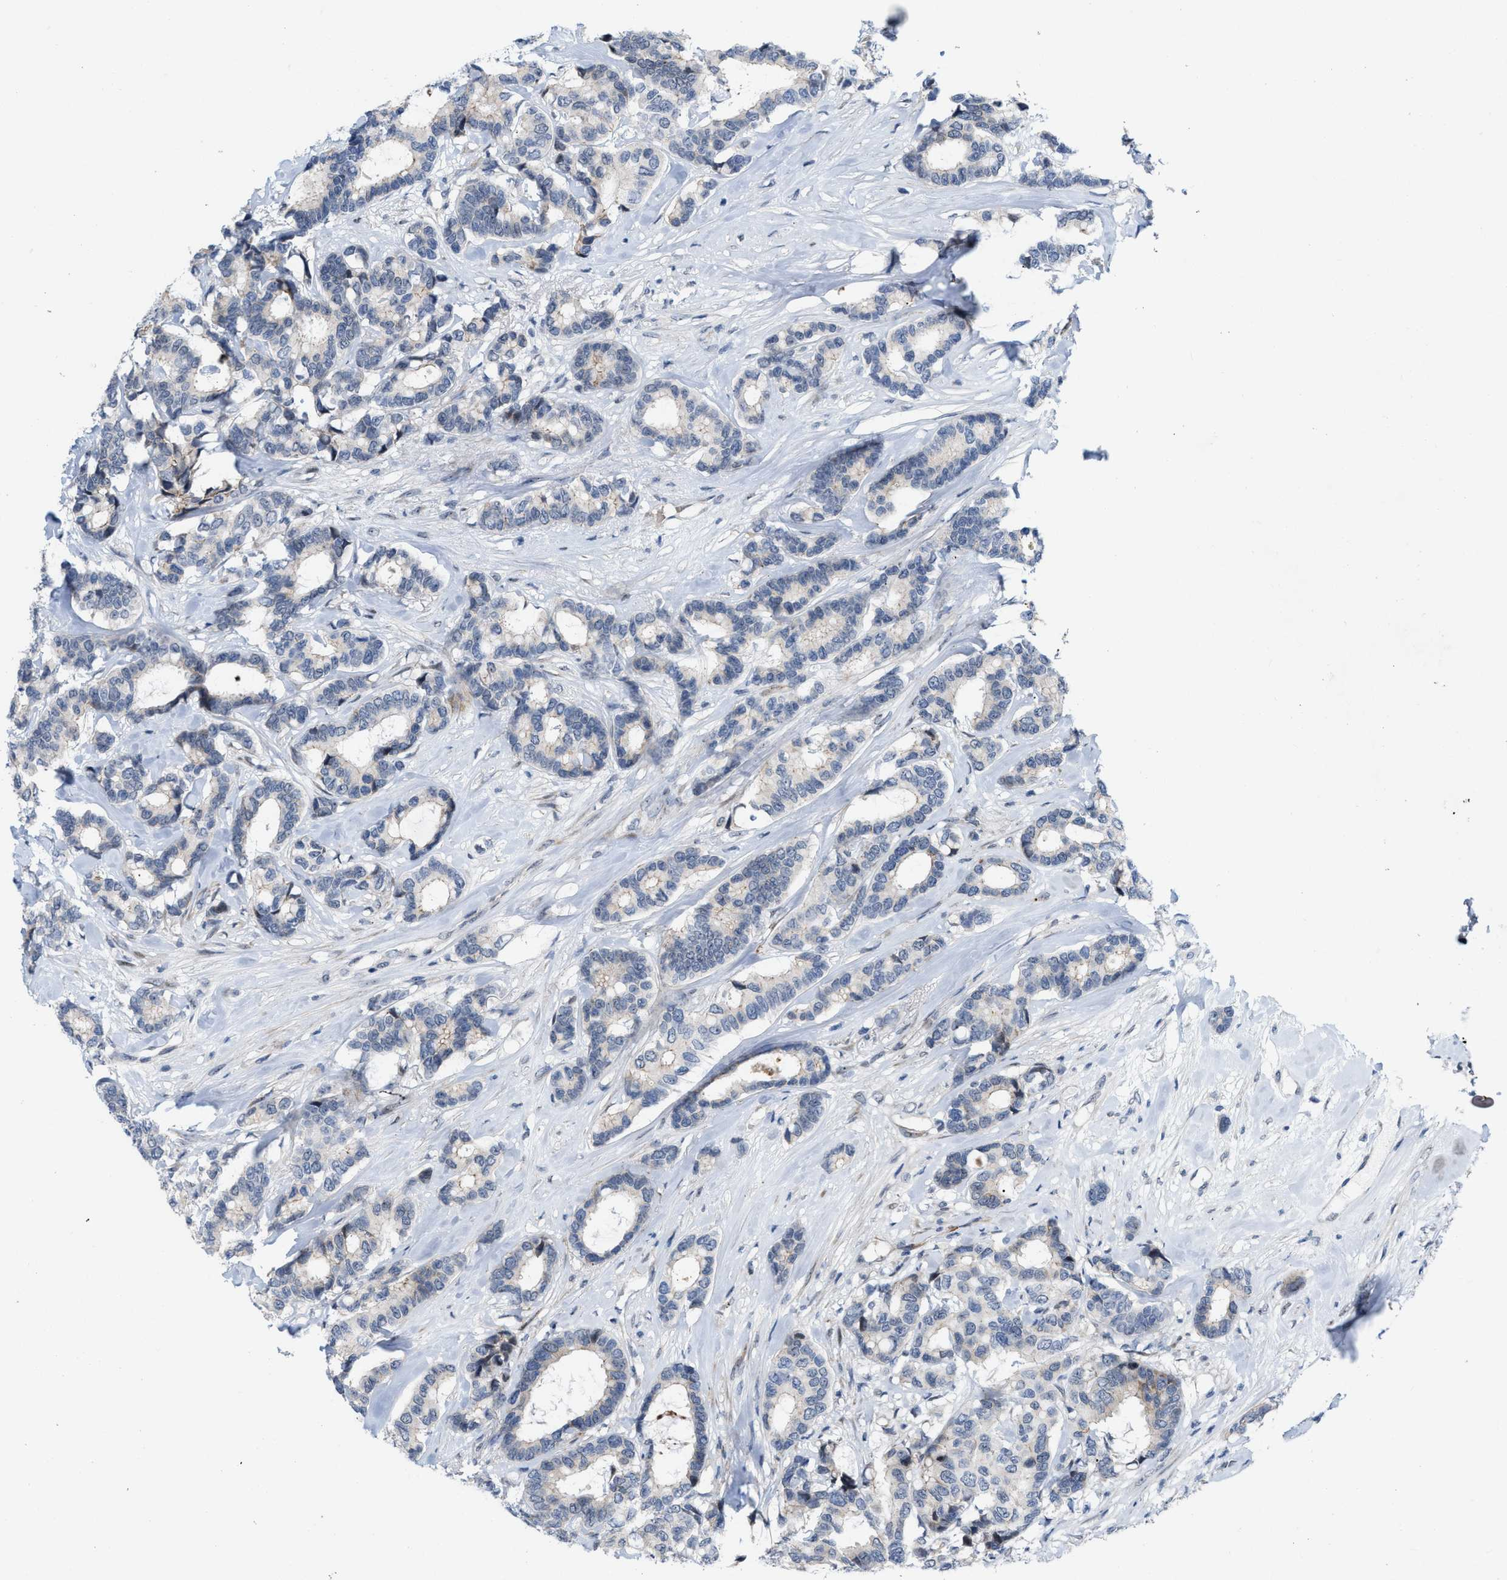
{"staining": {"intensity": "negative", "quantity": "none", "location": "none"}, "tissue": "breast cancer", "cell_type": "Tumor cells", "image_type": "cancer", "snomed": [{"axis": "morphology", "description": "Duct carcinoma"}, {"axis": "topography", "description": "Breast"}], "caption": "Photomicrograph shows no significant protein staining in tumor cells of breast cancer.", "gene": "POLR1F", "patient": {"sex": "female", "age": 87}}